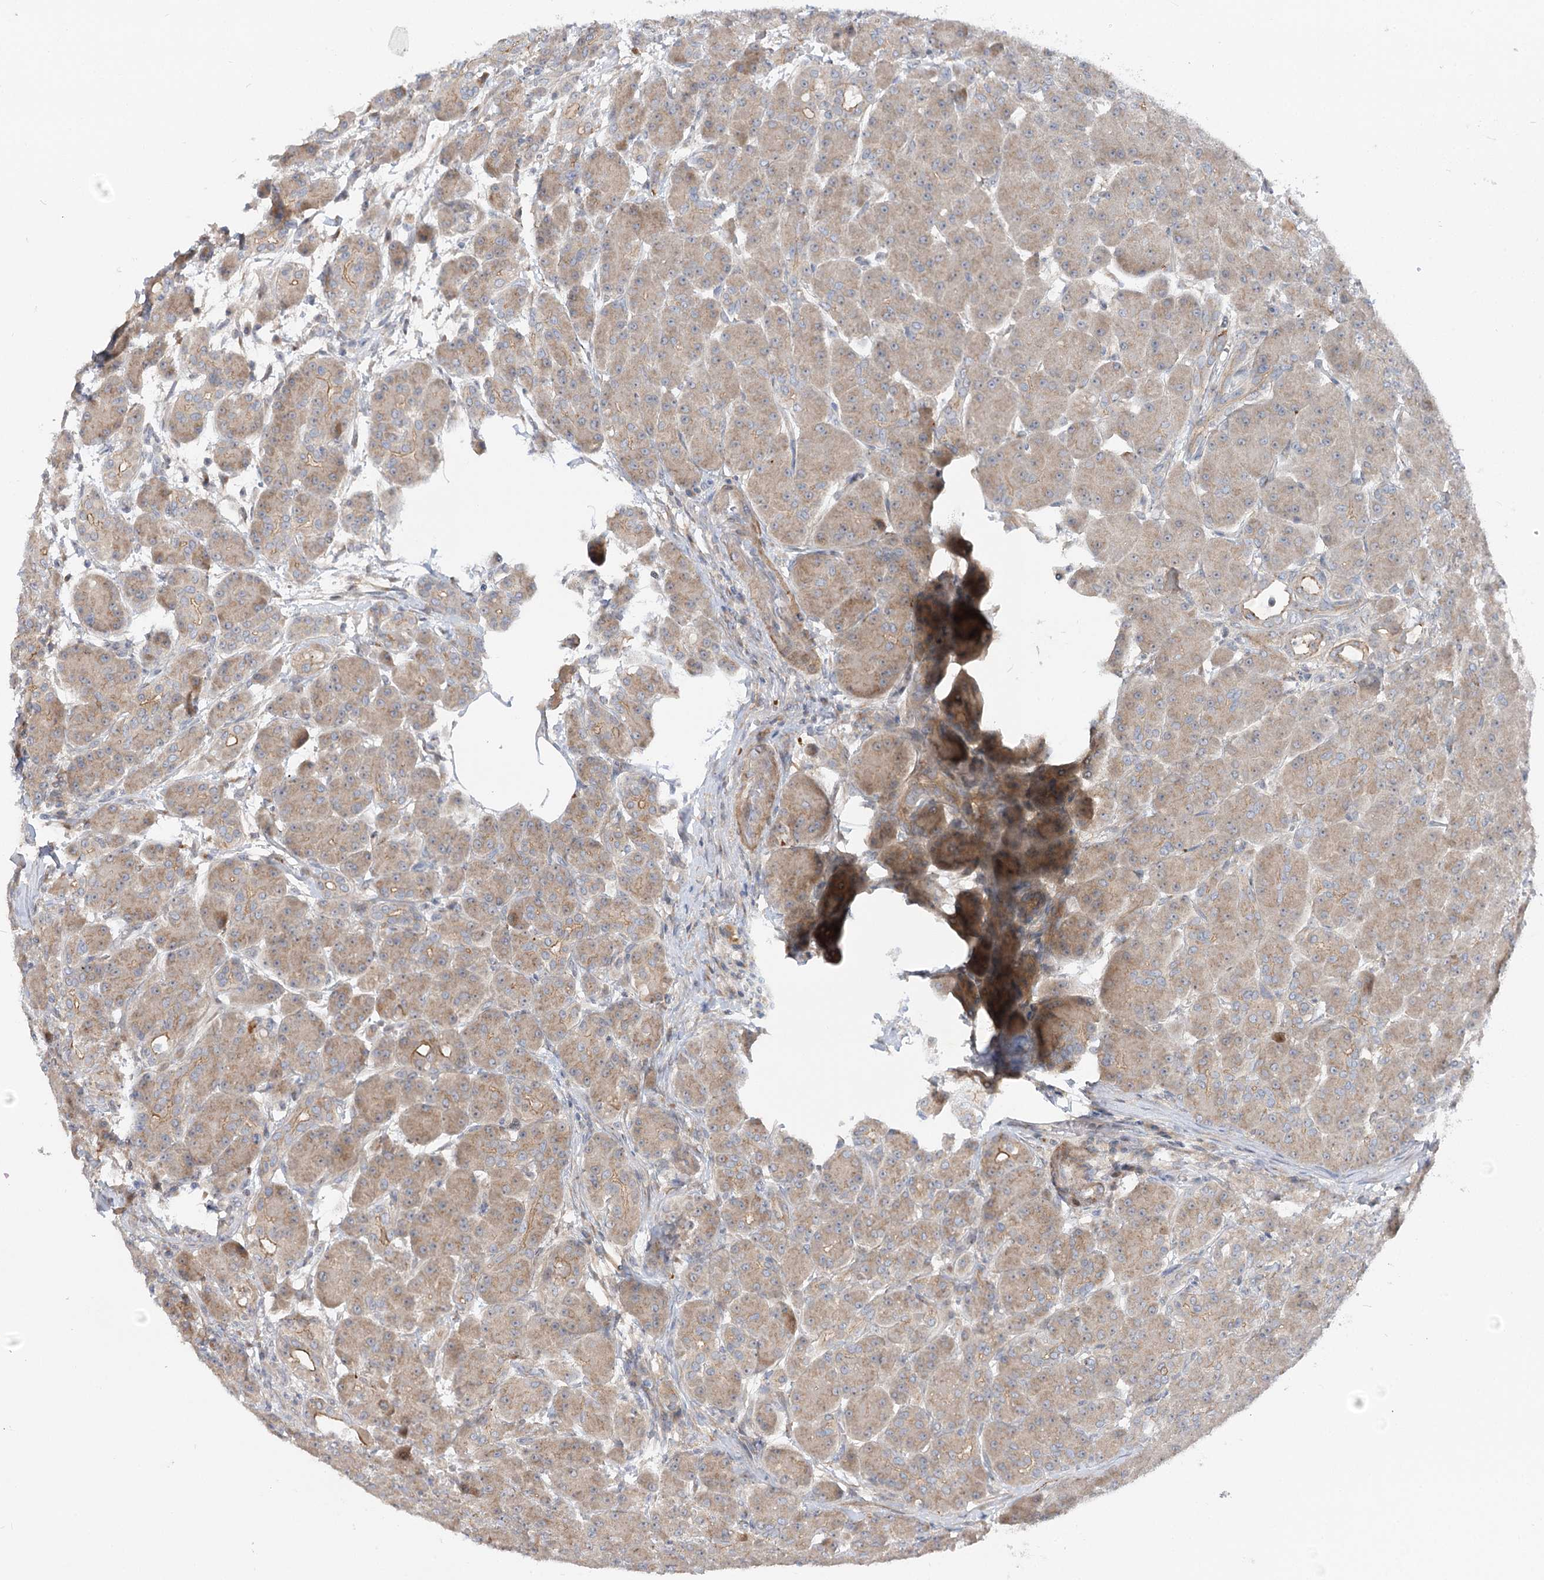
{"staining": {"intensity": "moderate", "quantity": ">75%", "location": "cytoplasmic/membranous"}, "tissue": "pancreas", "cell_type": "Exocrine glandular cells", "image_type": "normal", "snomed": [{"axis": "morphology", "description": "Normal tissue, NOS"}, {"axis": "topography", "description": "Pancreas"}], "caption": "Immunohistochemistry (DAB (3,3'-diaminobenzidine)) staining of benign pancreas displays moderate cytoplasmic/membranous protein staining in approximately >75% of exocrine glandular cells.", "gene": "FGF19", "patient": {"sex": "male", "age": 63}}